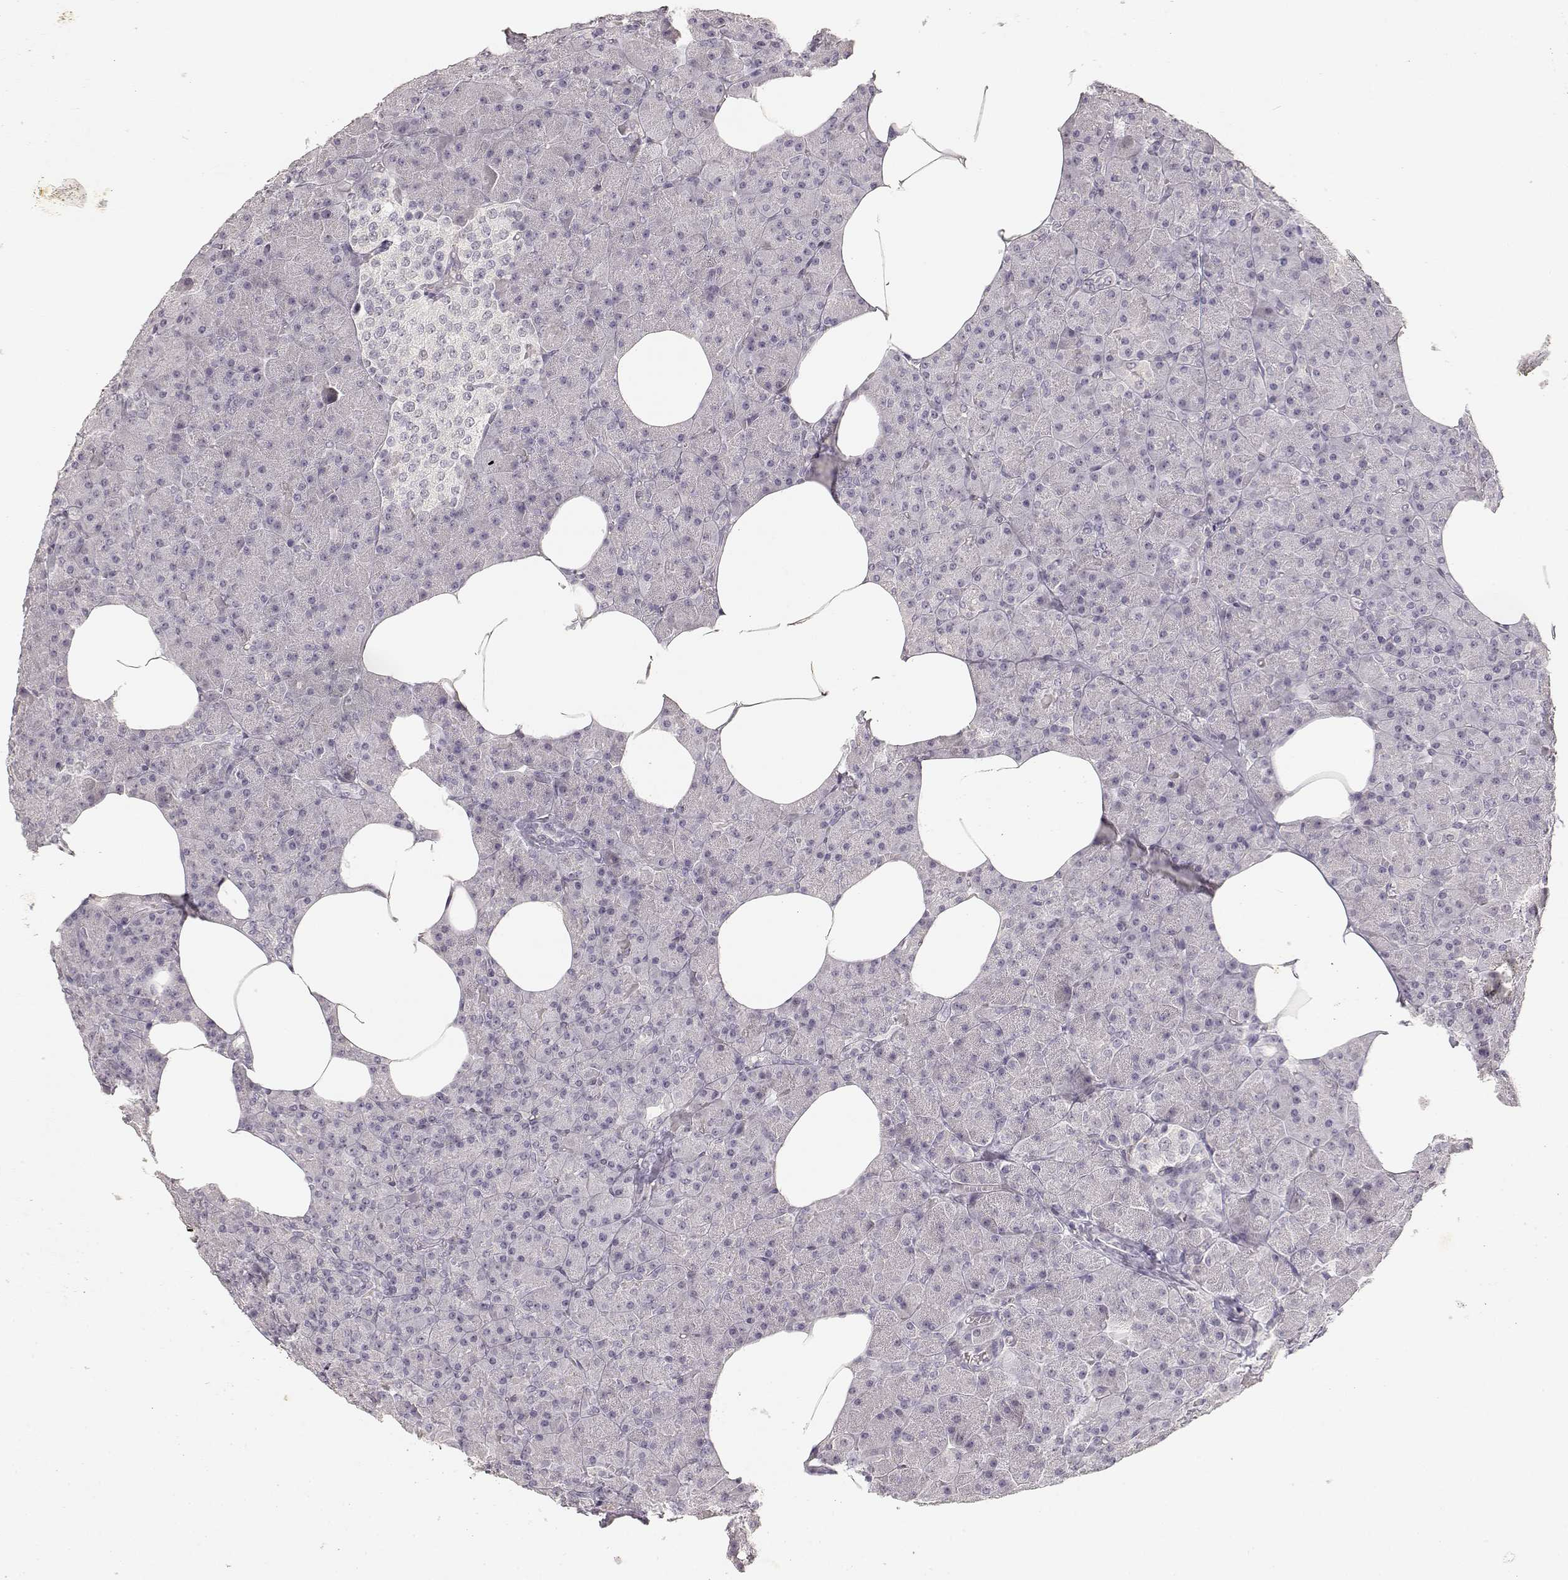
{"staining": {"intensity": "negative", "quantity": "none", "location": "none"}, "tissue": "pancreas", "cell_type": "Exocrine glandular cells", "image_type": "normal", "snomed": [{"axis": "morphology", "description": "Normal tissue, NOS"}, {"axis": "topography", "description": "Pancreas"}], "caption": "The histopathology image demonstrates no significant staining in exocrine glandular cells of pancreas.", "gene": "LAMA4", "patient": {"sex": "female", "age": 45}}